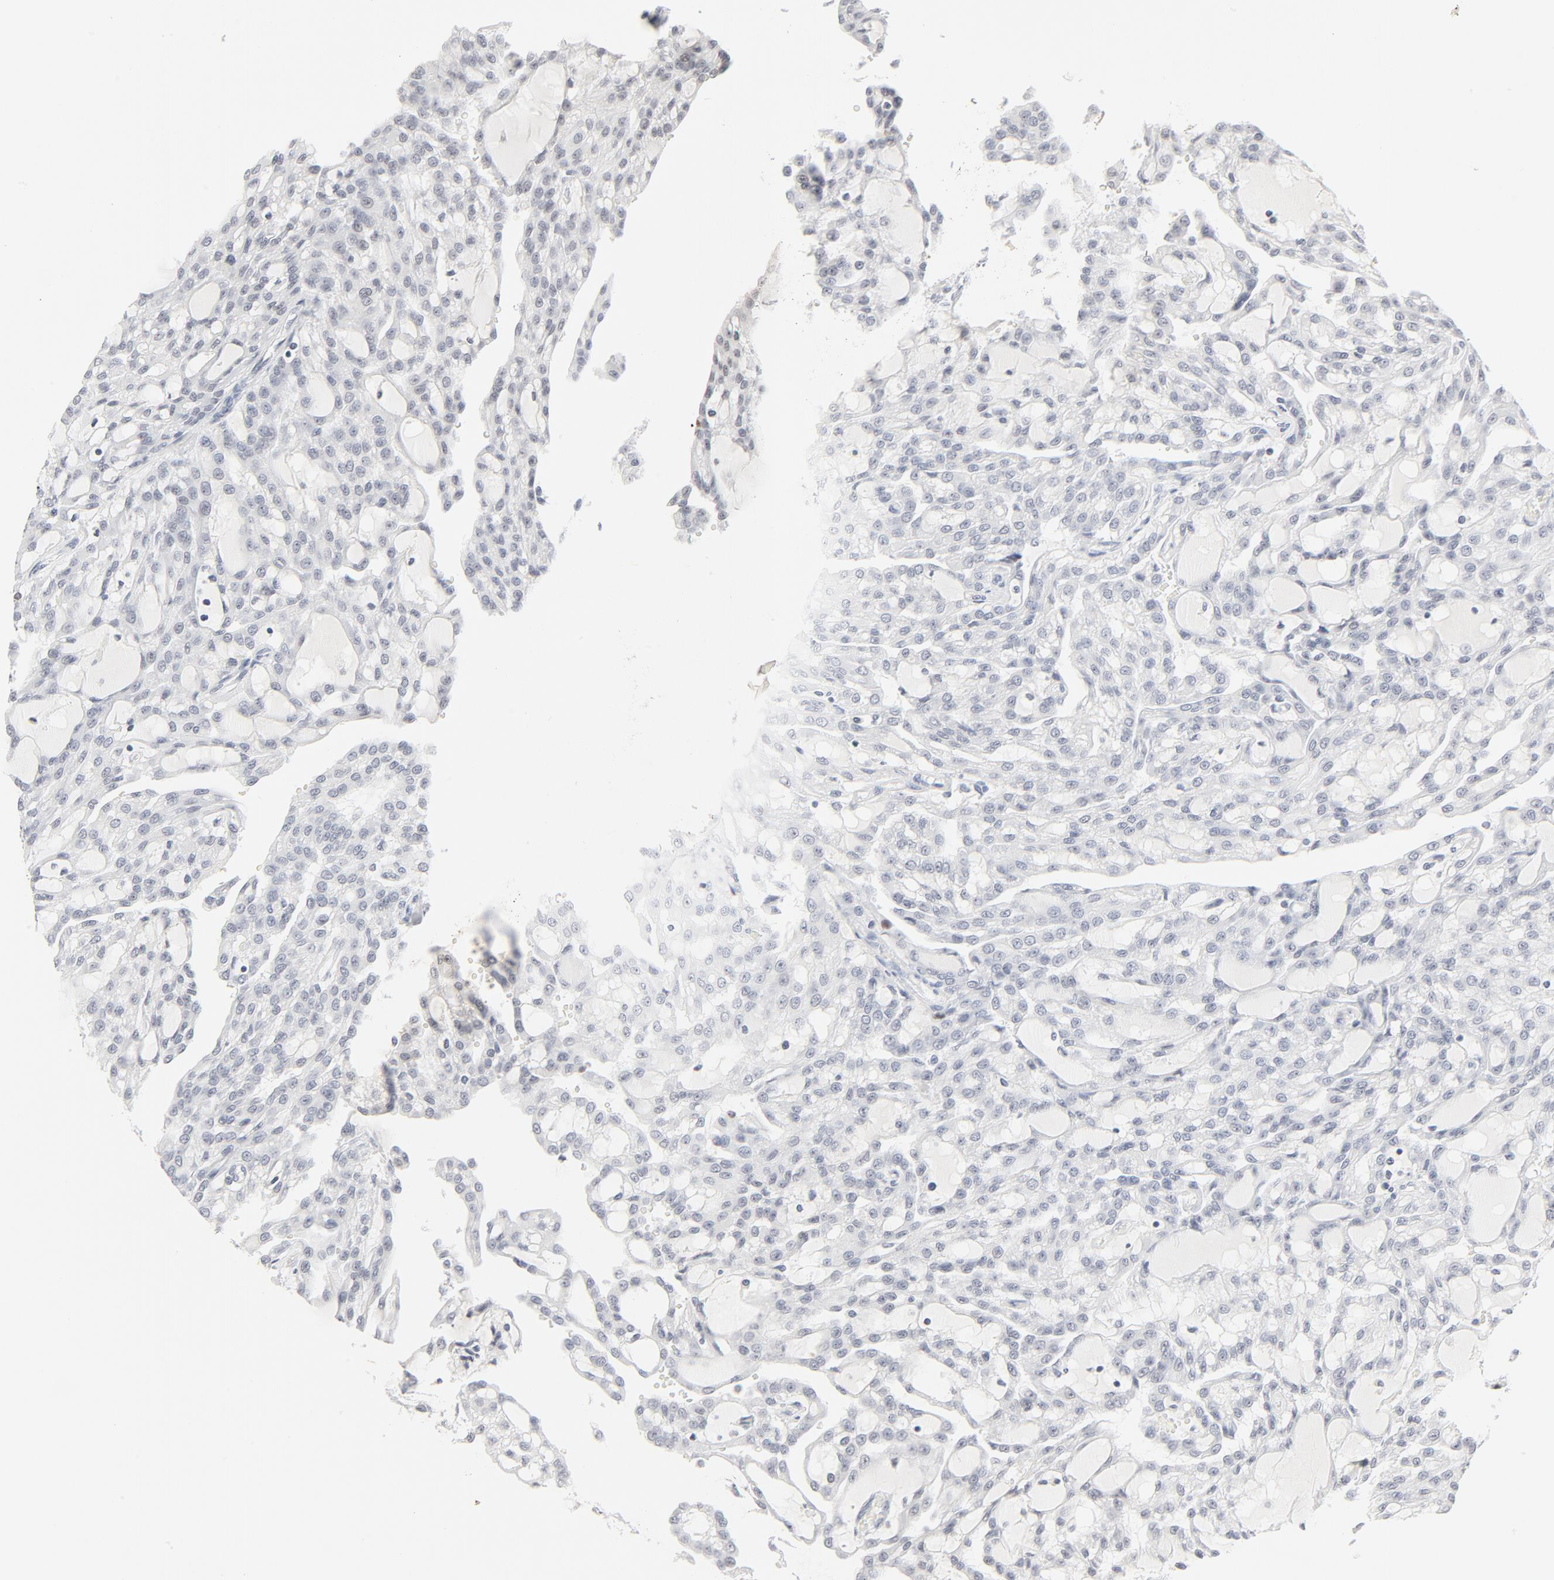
{"staining": {"intensity": "negative", "quantity": "none", "location": "none"}, "tissue": "renal cancer", "cell_type": "Tumor cells", "image_type": "cancer", "snomed": [{"axis": "morphology", "description": "Adenocarcinoma, NOS"}, {"axis": "topography", "description": "Kidney"}], "caption": "There is no significant staining in tumor cells of renal cancer (adenocarcinoma). The staining was performed using DAB to visualize the protein expression in brown, while the nuclei were stained in blue with hematoxylin (Magnification: 20x).", "gene": "GTF2H1", "patient": {"sex": "male", "age": 63}}